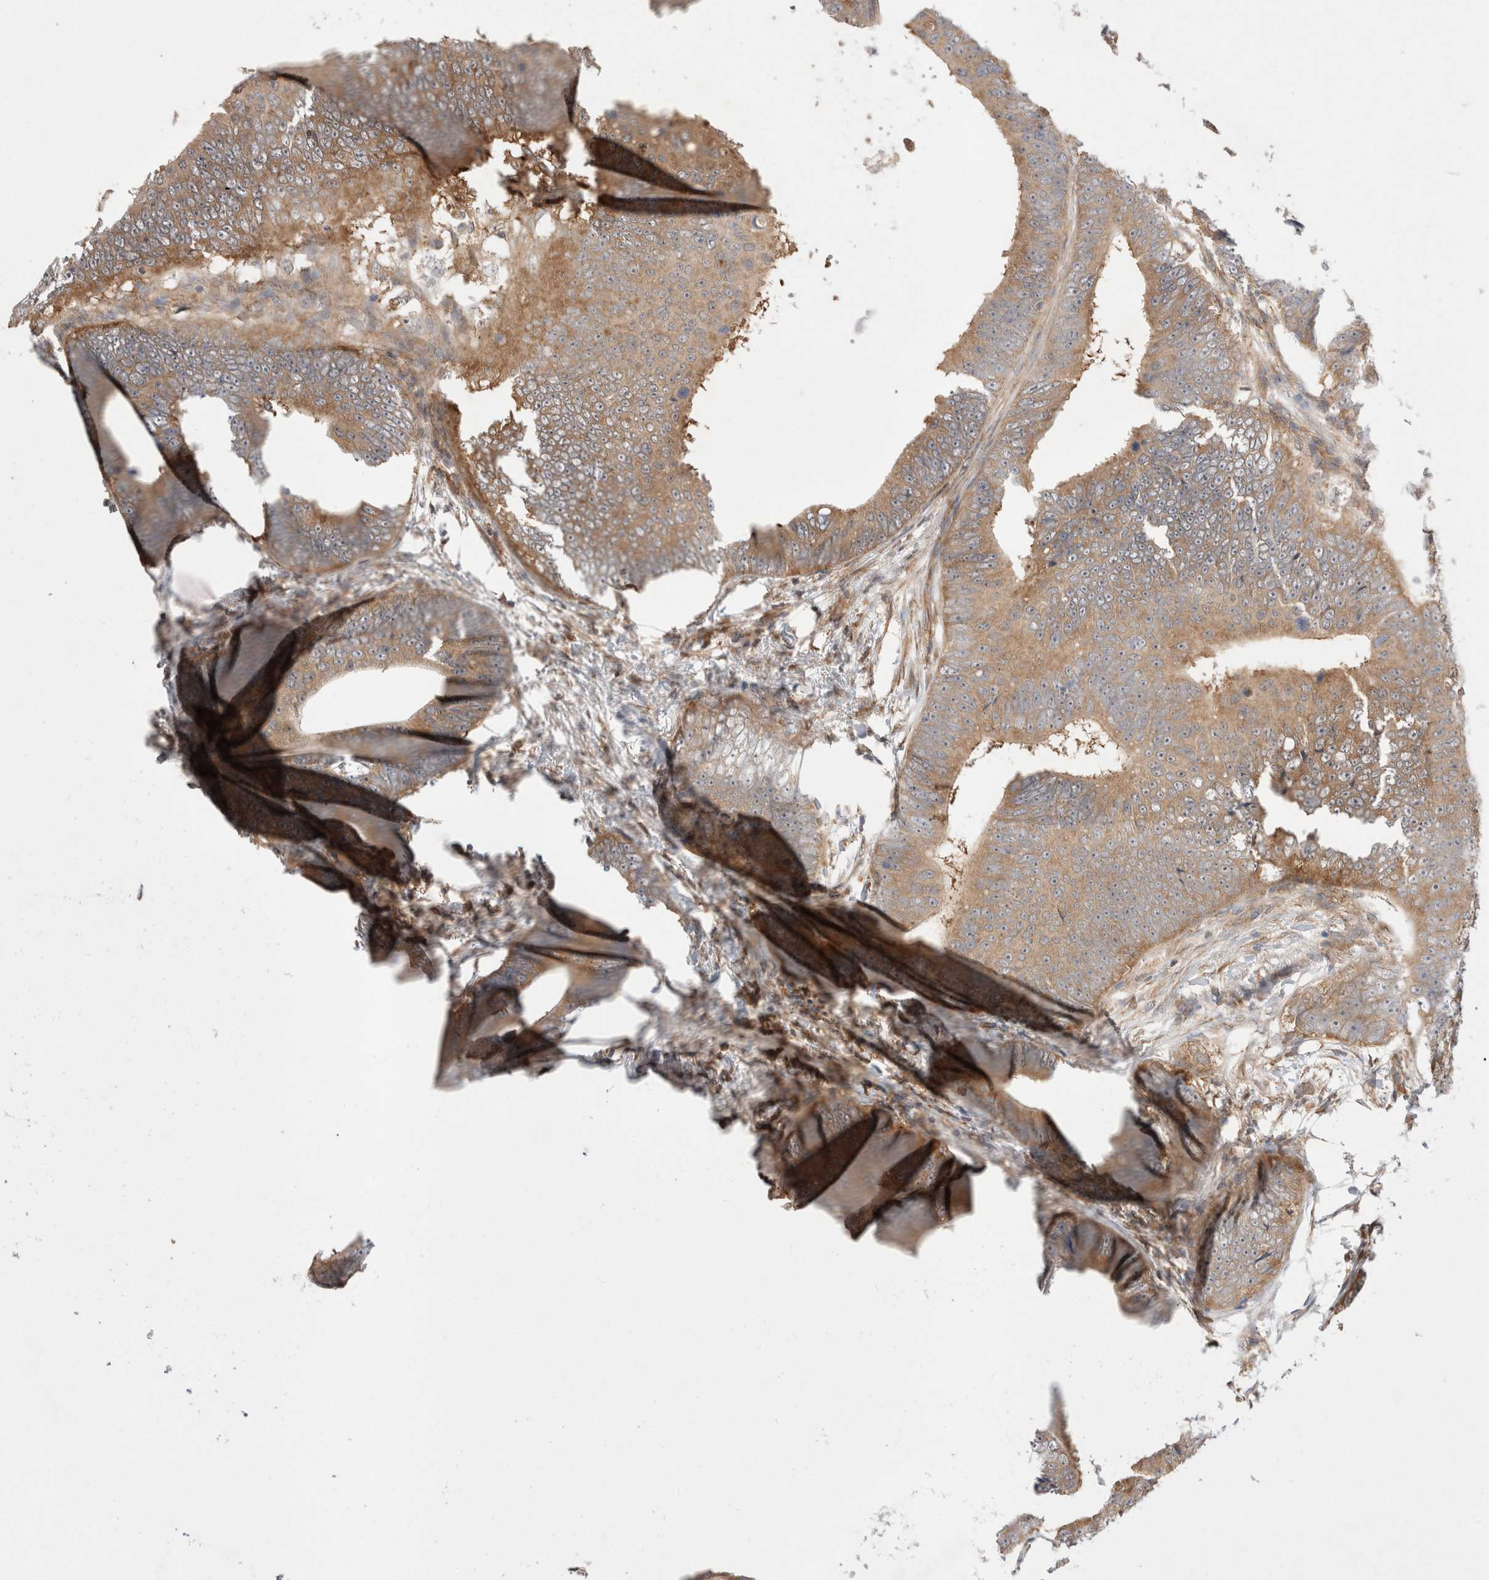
{"staining": {"intensity": "moderate", "quantity": ">75%", "location": "cytoplasmic/membranous"}, "tissue": "colorectal cancer", "cell_type": "Tumor cells", "image_type": "cancer", "snomed": [{"axis": "morphology", "description": "Adenocarcinoma, NOS"}, {"axis": "topography", "description": "Colon"}], "caption": "High-magnification brightfield microscopy of colorectal cancer (adenocarcinoma) stained with DAB (3,3'-diaminobenzidine) (brown) and counterstained with hematoxylin (blue). tumor cells exhibit moderate cytoplasmic/membranous staining is seen in approximately>75% of cells.", "gene": "EIF3E", "patient": {"sex": "male", "age": 56}}